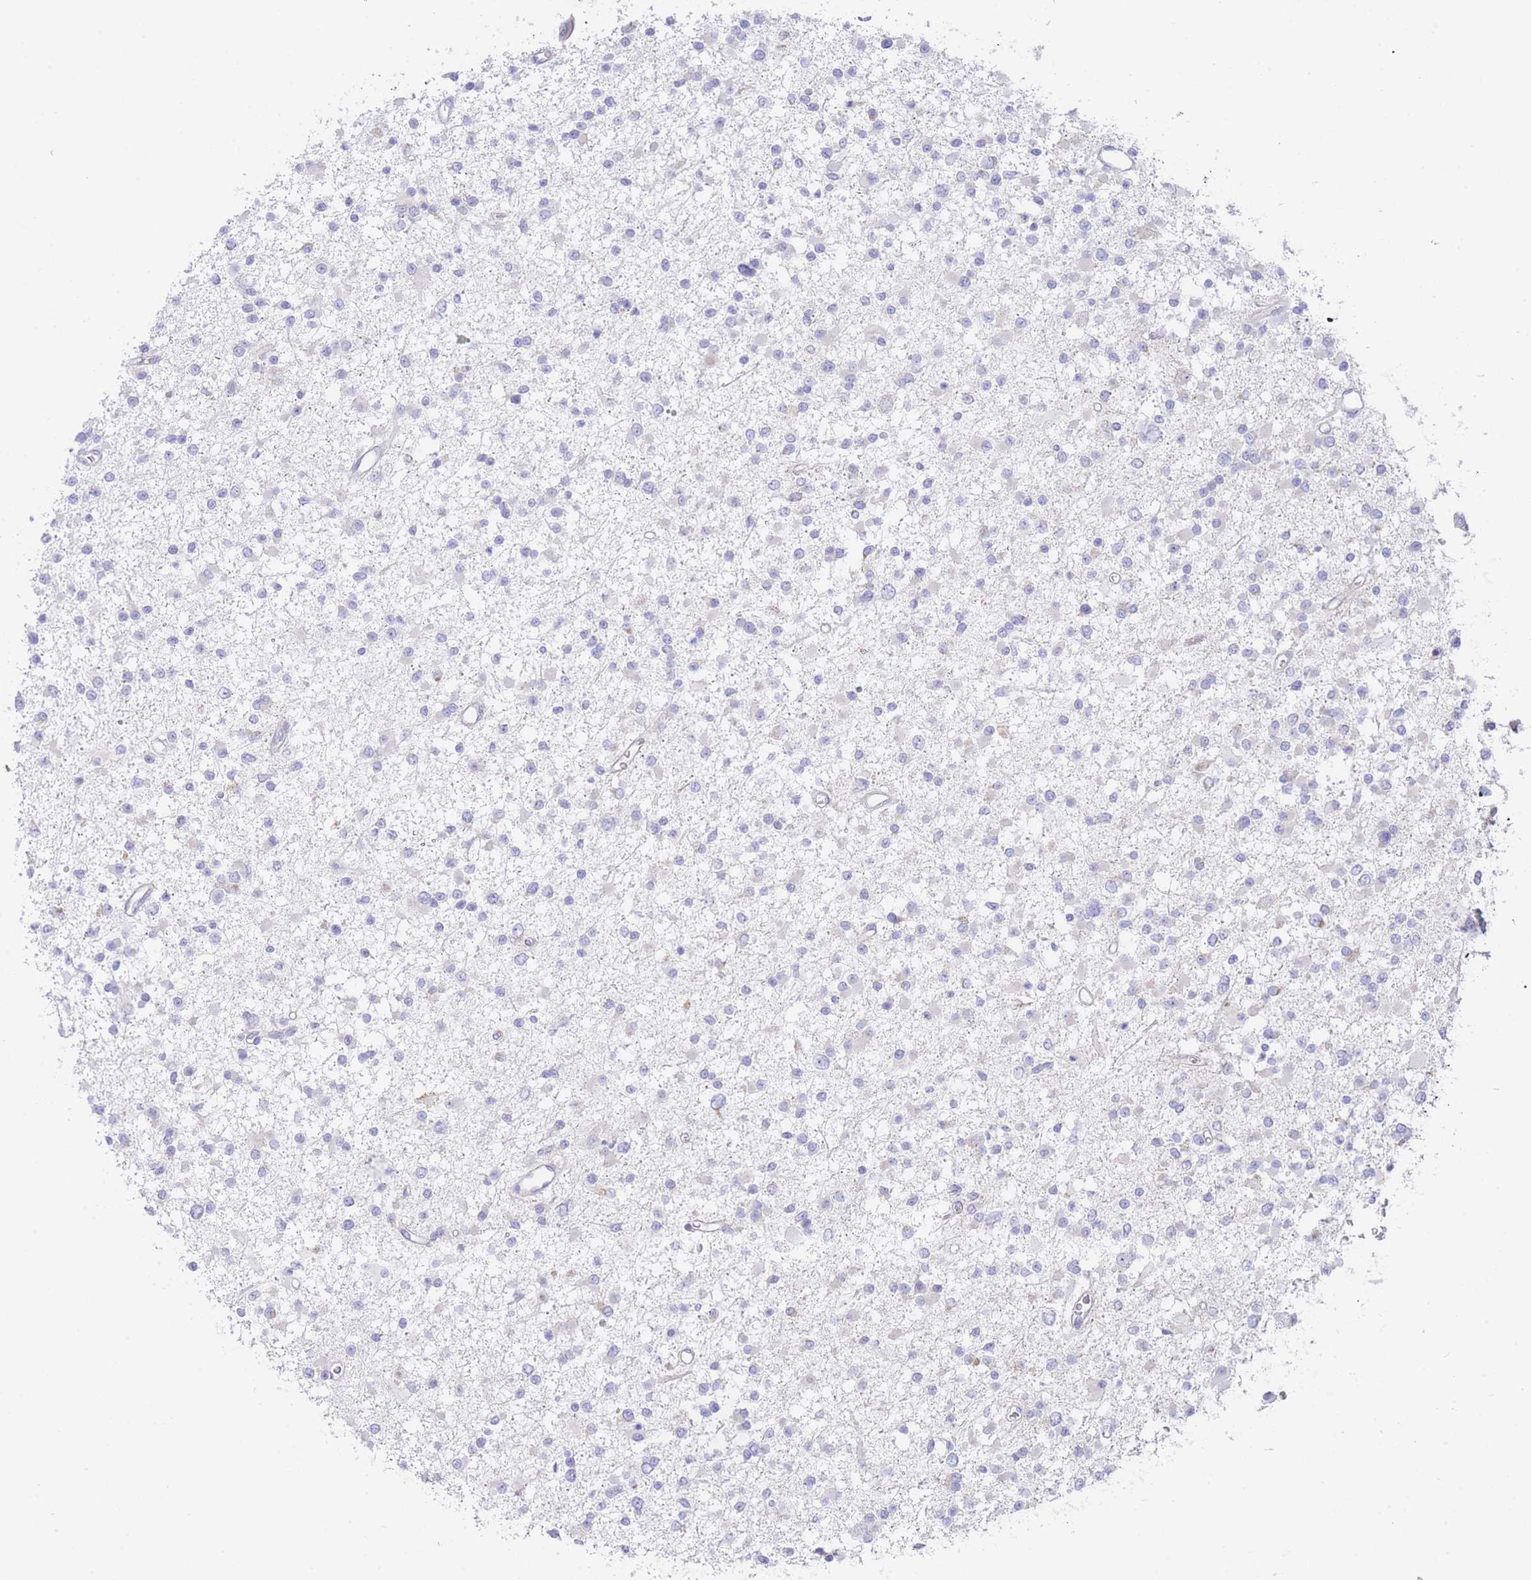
{"staining": {"intensity": "negative", "quantity": "none", "location": "none"}, "tissue": "glioma", "cell_type": "Tumor cells", "image_type": "cancer", "snomed": [{"axis": "morphology", "description": "Glioma, malignant, Low grade"}, {"axis": "topography", "description": "Brain"}], "caption": "This is a photomicrograph of immunohistochemistry (IHC) staining of low-grade glioma (malignant), which shows no staining in tumor cells.", "gene": "GPAM", "patient": {"sex": "female", "age": 22}}